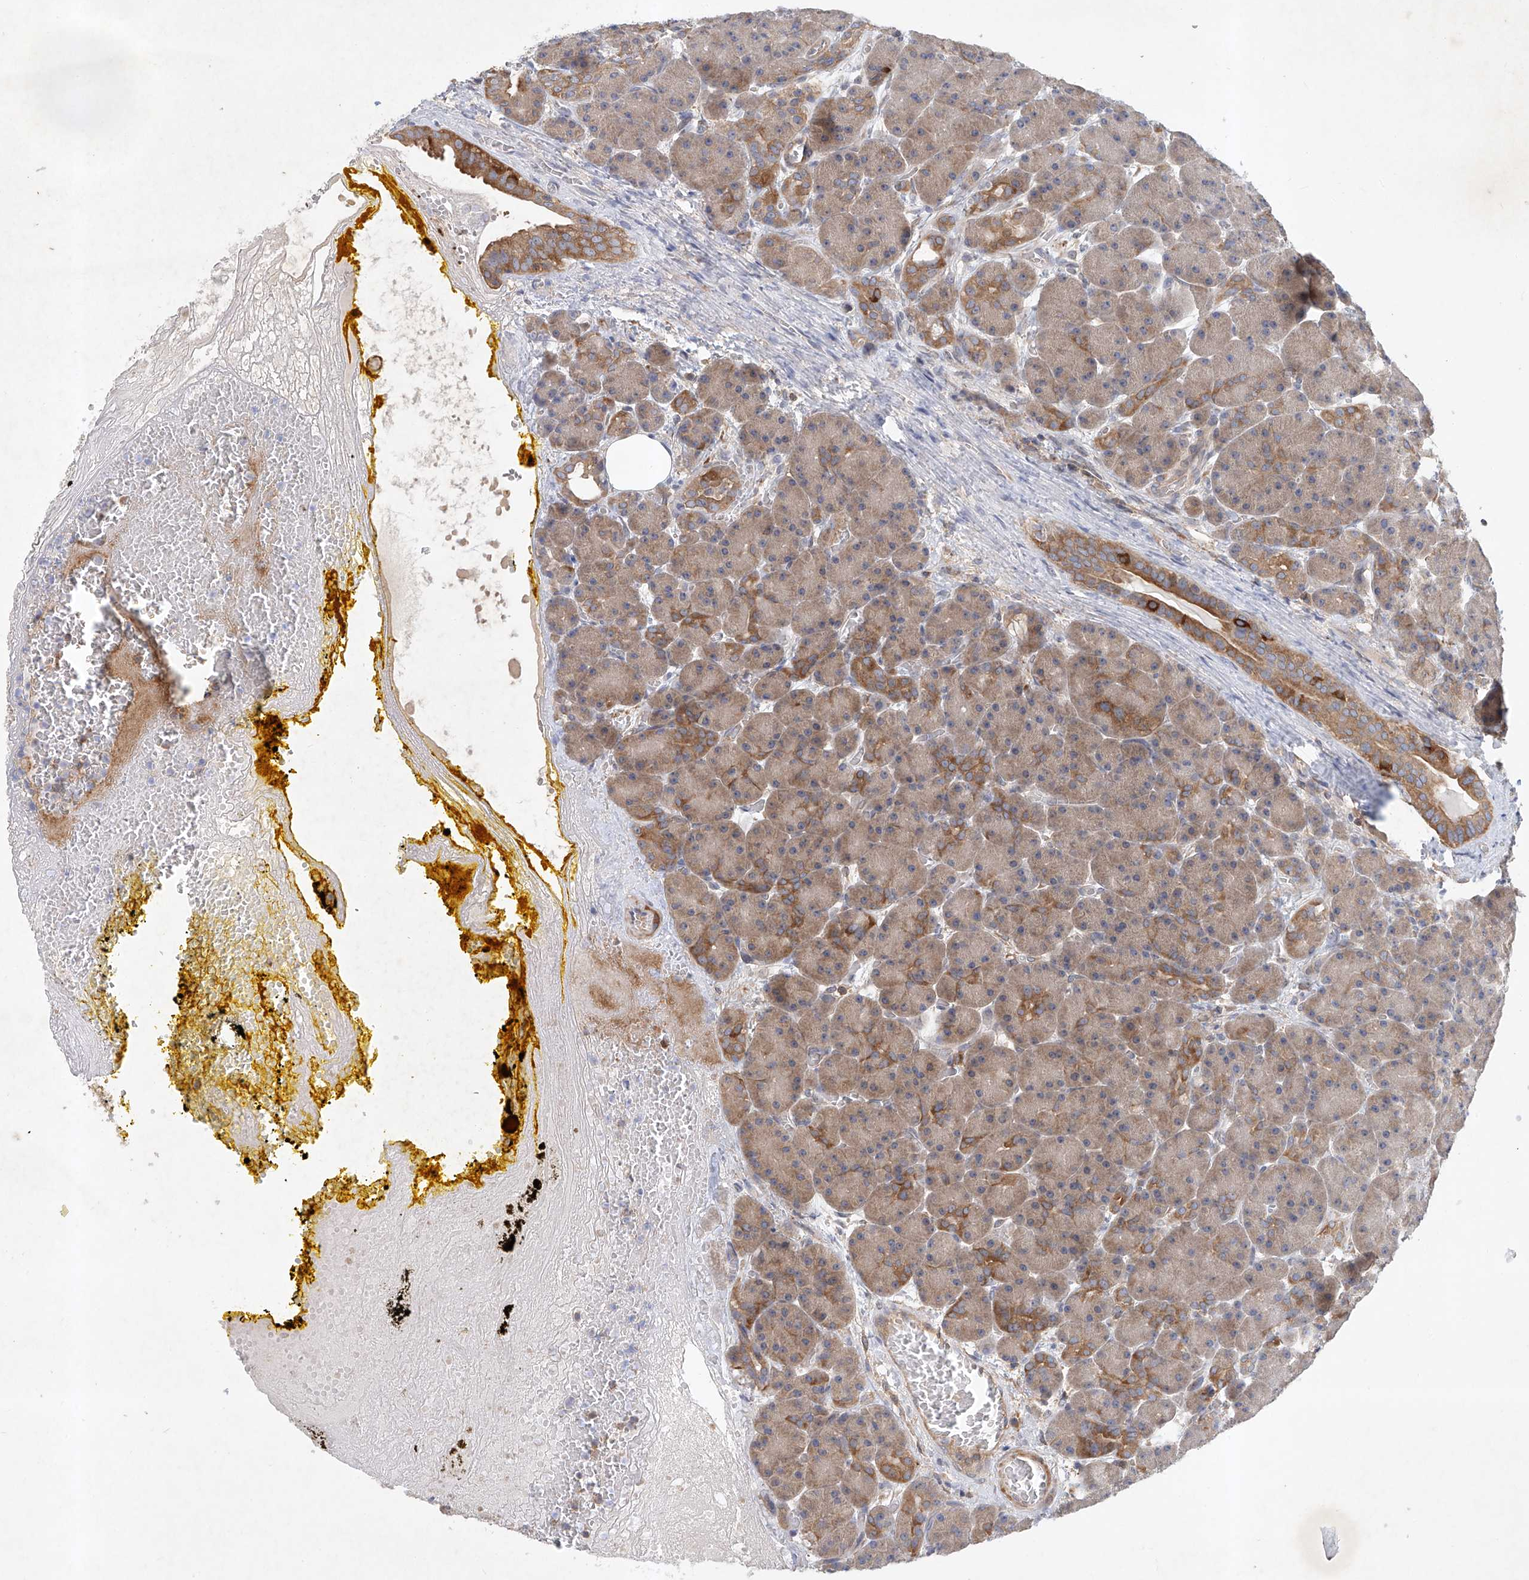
{"staining": {"intensity": "moderate", "quantity": "25%-75%", "location": "cytoplasmic/membranous"}, "tissue": "pancreas", "cell_type": "Exocrine glandular cells", "image_type": "normal", "snomed": [{"axis": "morphology", "description": "Normal tissue, NOS"}, {"axis": "topography", "description": "Pancreas"}], "caption": "Approximately 25%-75% of exocrine glandular cells in benign human pancreas exhibit moderate cytoplasmic/membranous protein positivity as visualized by brown immunohistochemical staining.", "gene": "CARMIL1", "patient": {"sex": "male", "age": 63}}